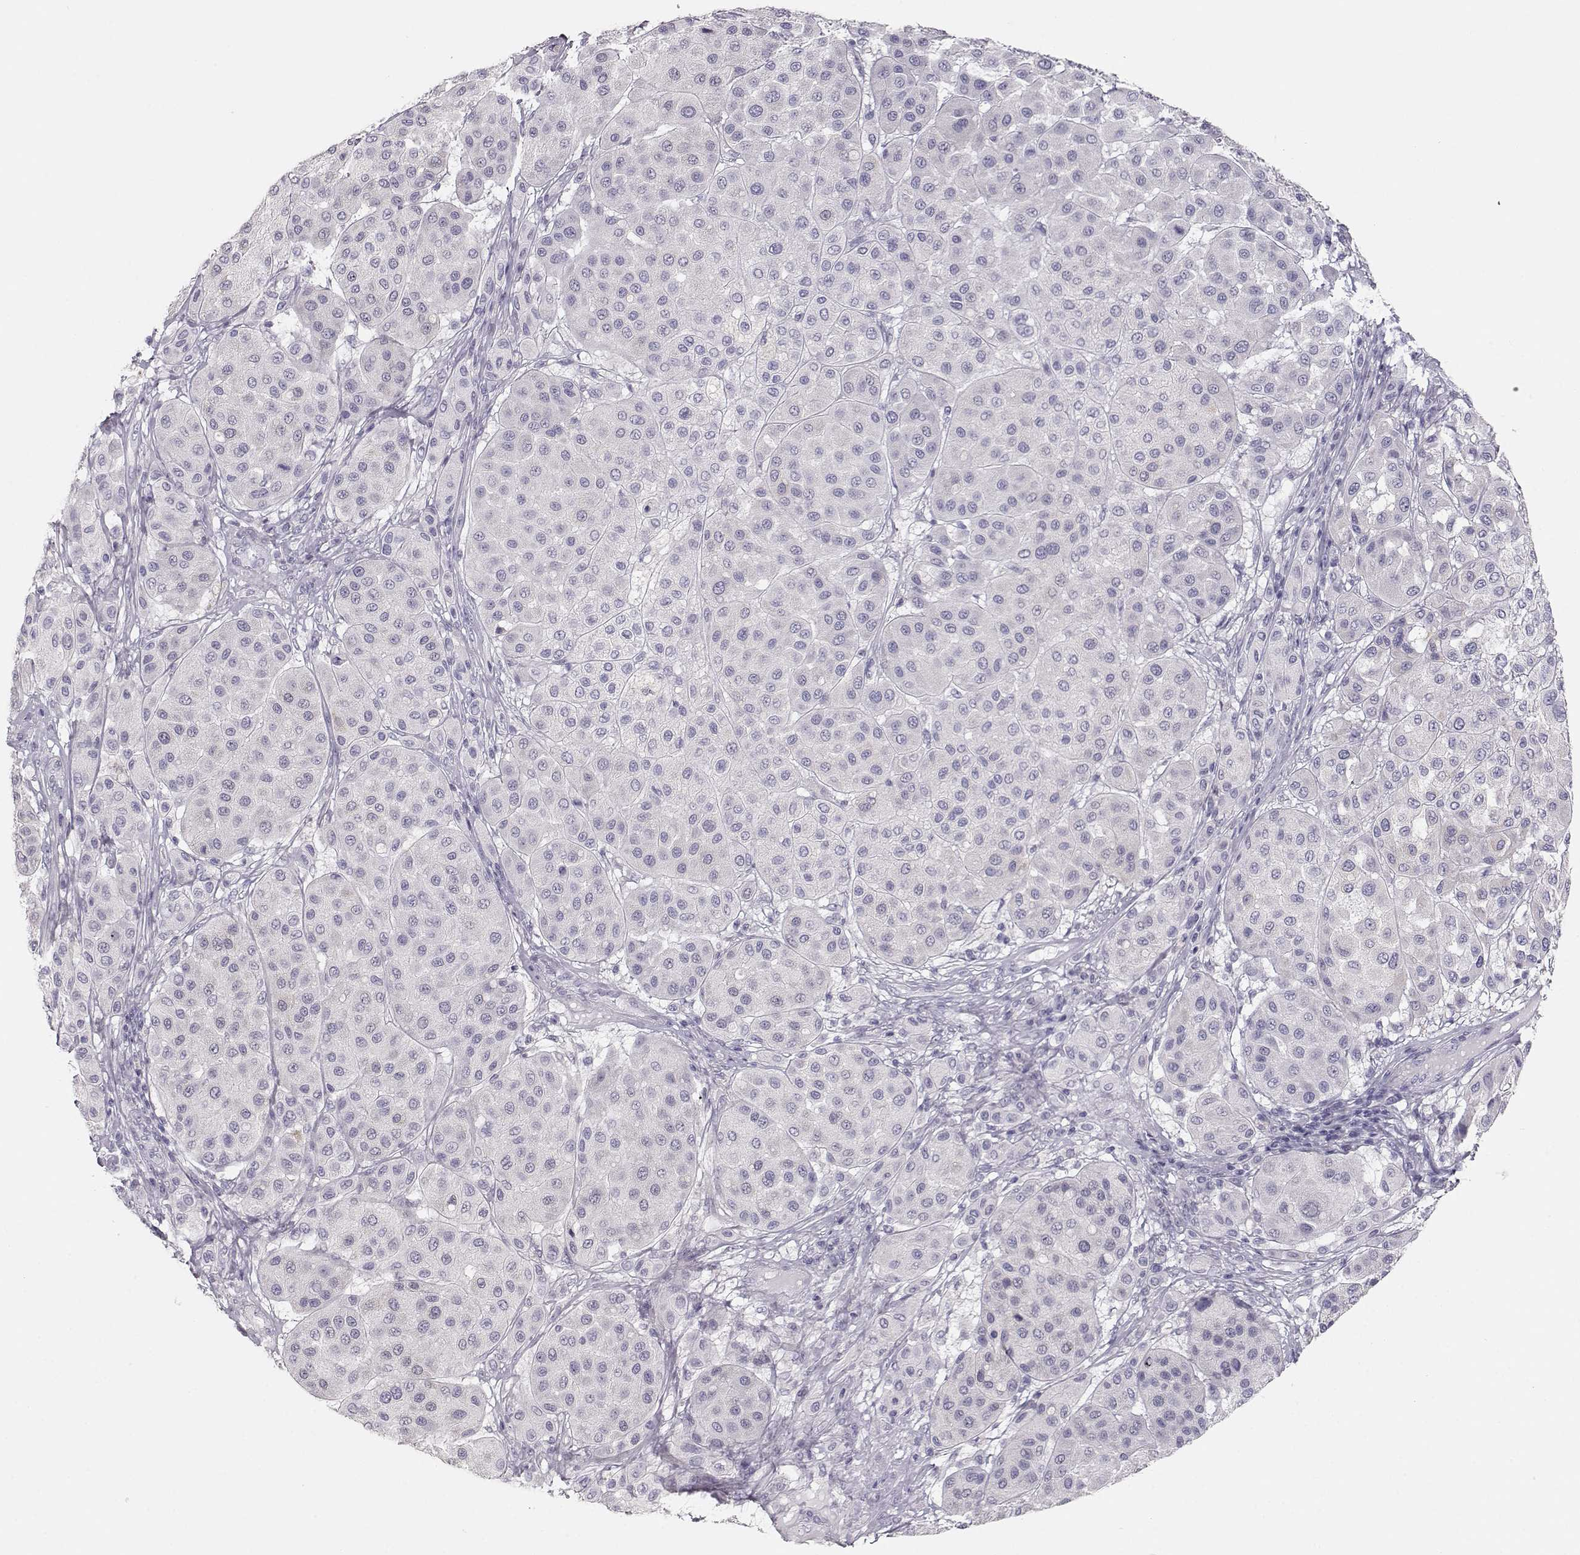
{"staining": {"intensity": "negative", "quantity": "none", "location": "none"}, "tissue": "melanoma", "cell_type": "Tumor cells", "image_type": "cancer", "snomed": [{"axis": "morphology", "description": "Malignant melanoma, Metastatic site"}, {"axis": "topography", "description": "Smooth muscle"}], "caption": "This micrograph is of melanoma stained with immunohistochemistry (IHC) to label a protein in brown with the nuclei are counter-stained blue. There is no expression in tumor cells.", "gene": "LEPR", "patient": {"sex": "male", "age": 41}}